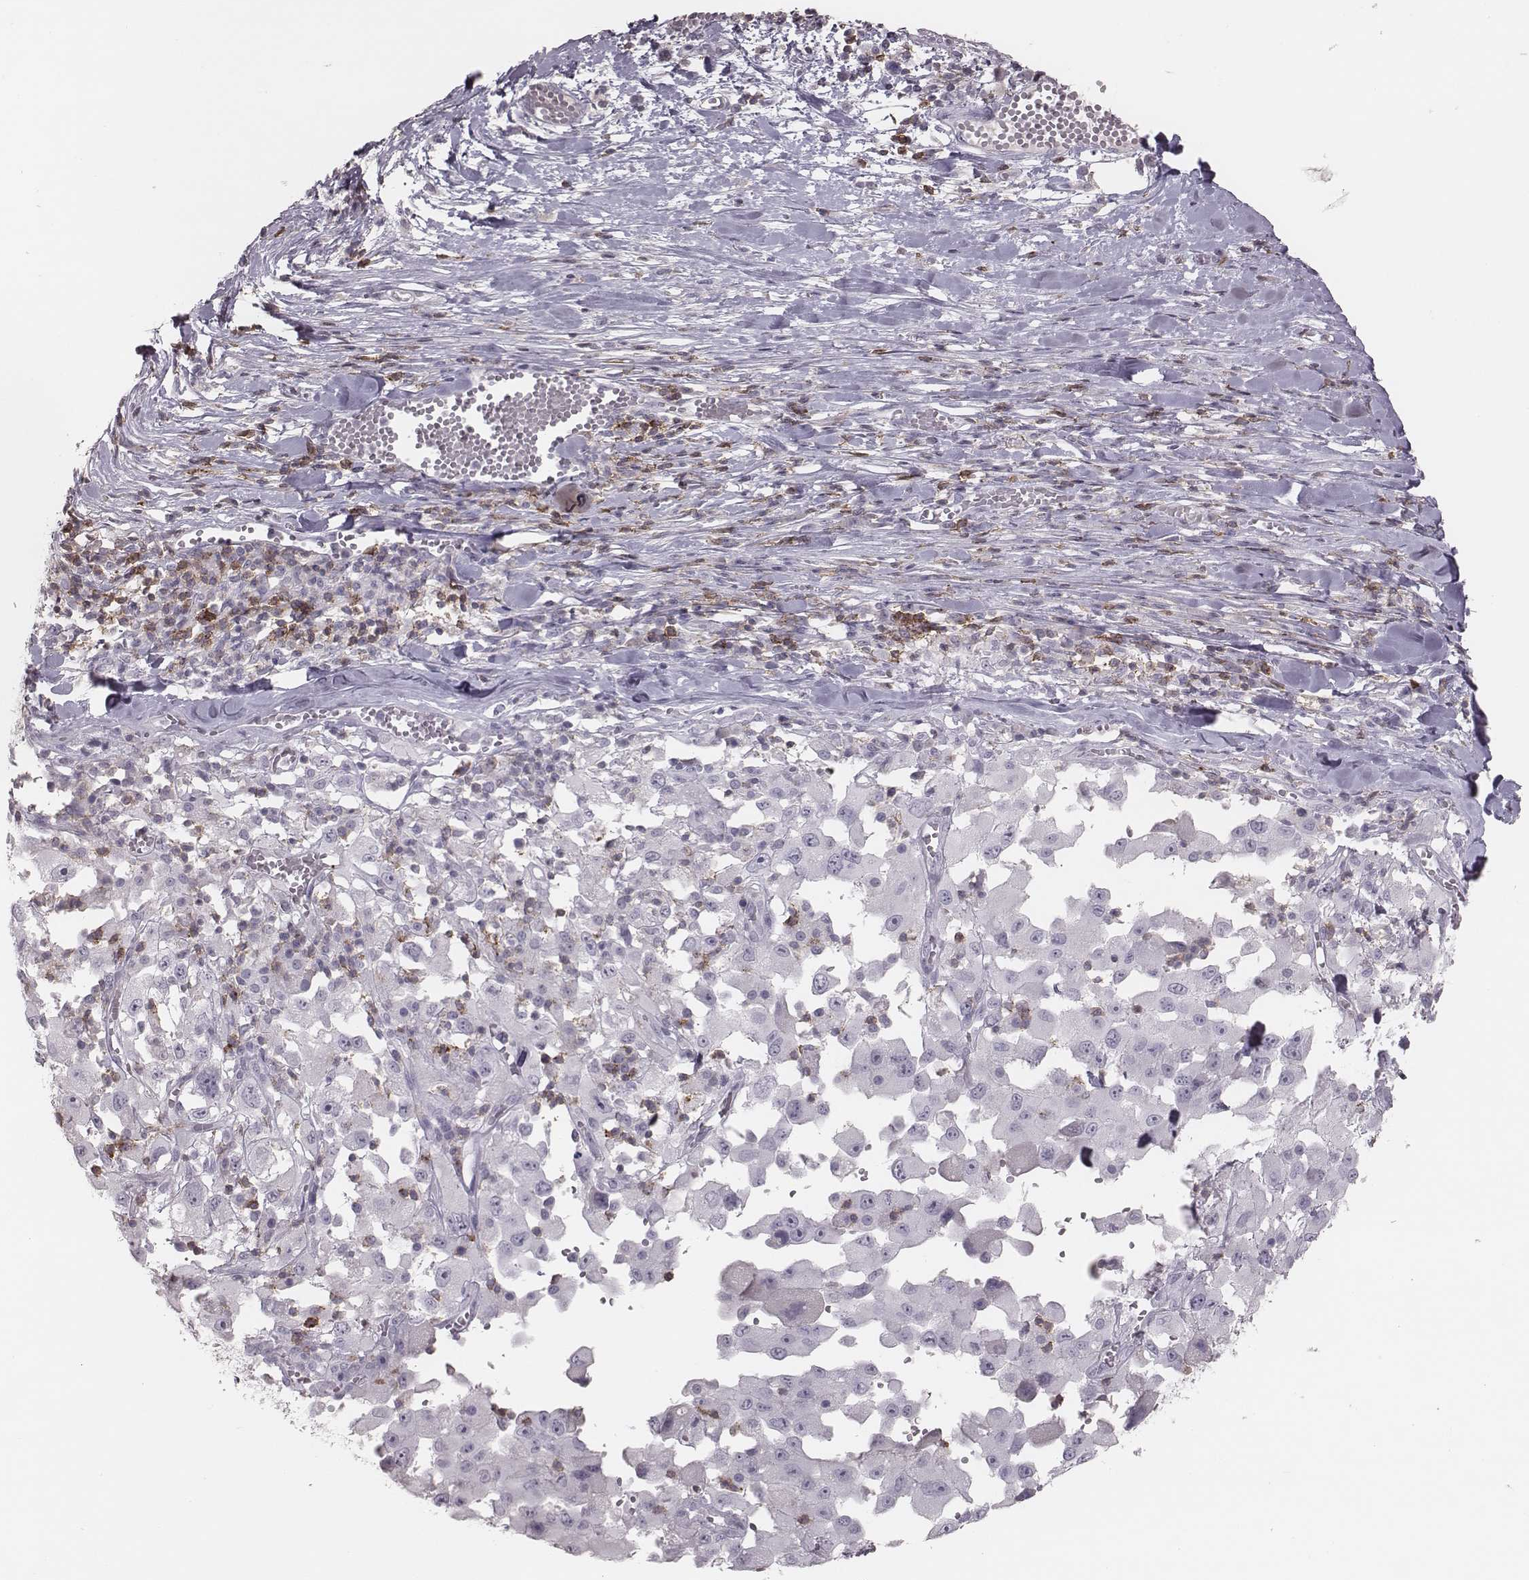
{"staining": {"intensity": "negative", "quantity": "none", "location": "none"}, "tissue": "melanoma", "cell_type": "Tumor cells", "image_type": "cancer", "snomed": [{"axis": "morphology", "description": "Malignant melanoma, Metastatic site"}, {"axis": "topography", "description": "Lymph node"}], "caption": "Protein analysis of melanoma shows no significant staining in tumor cells. The staining is performed using DAB (3,3'-diaminobenzidine) brown chromogen with nuclei counter-stained in using hematoxylin.", "gene": "PDCD1", "patient": {"sex": "male", "age": 50}}